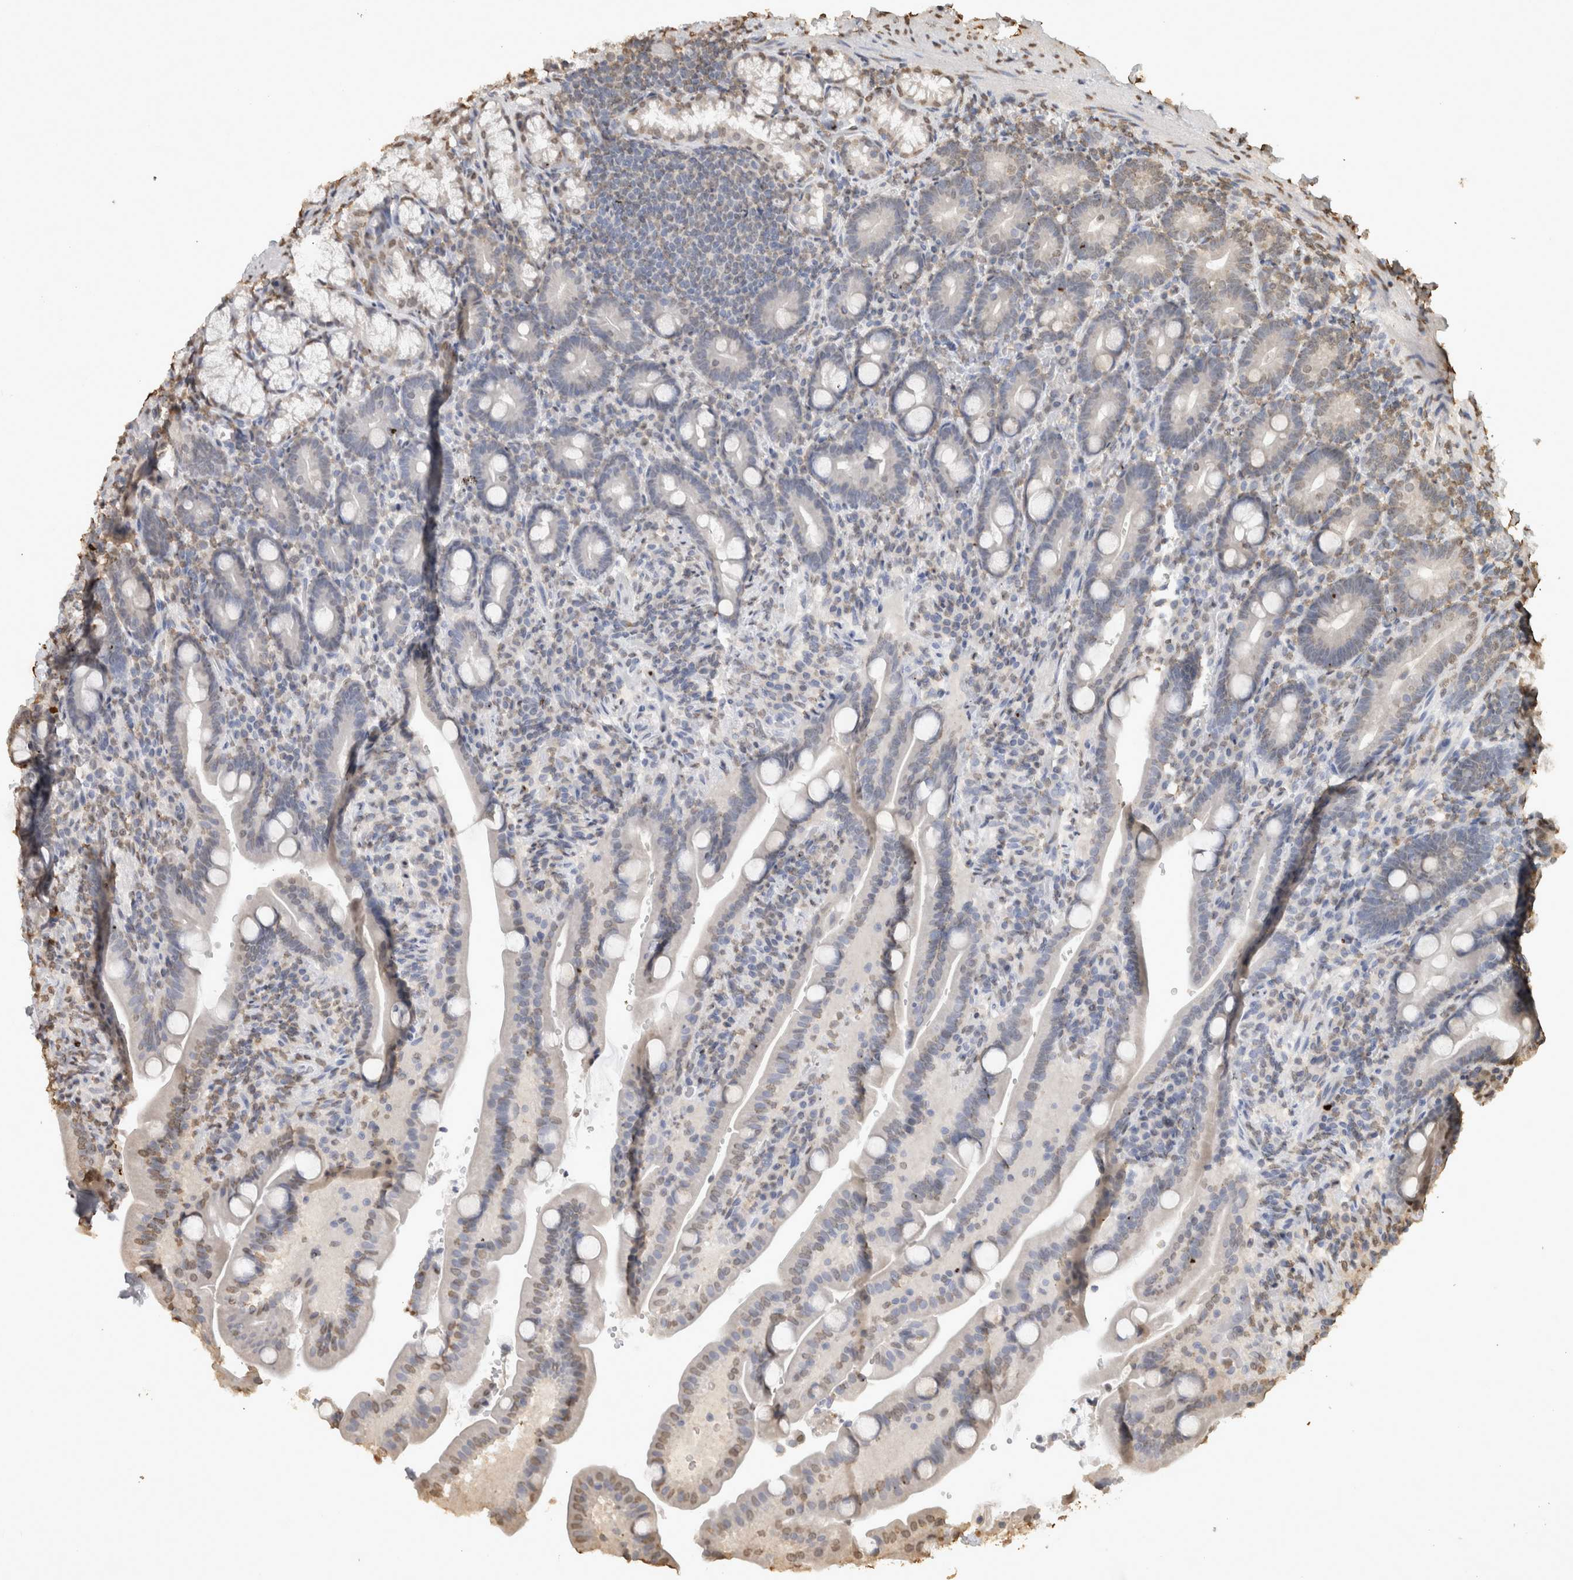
{"staining": {"intensity": "moderate", "quantity": "<25%", "location": "nuclear"}, "tissue": "duodenum", "cell_type": "Glandular cells", "image_type": "normal", "snomed": [{"axis": "morphology", "description": "Normal tissue, NOS"}, {"axis": "topography", "description": "Duodenum"}], "caption": "Immunohistochemical staining of normal duodenum shows low levels of moderate nuclear staining in about <25% of glandular cells. (DAB (3,3'-diaminobenzidine) IHC with brightfield microscopy, high magnification).", "gene": "HAND2", "patient": {"sex": "male", "age": 54}}